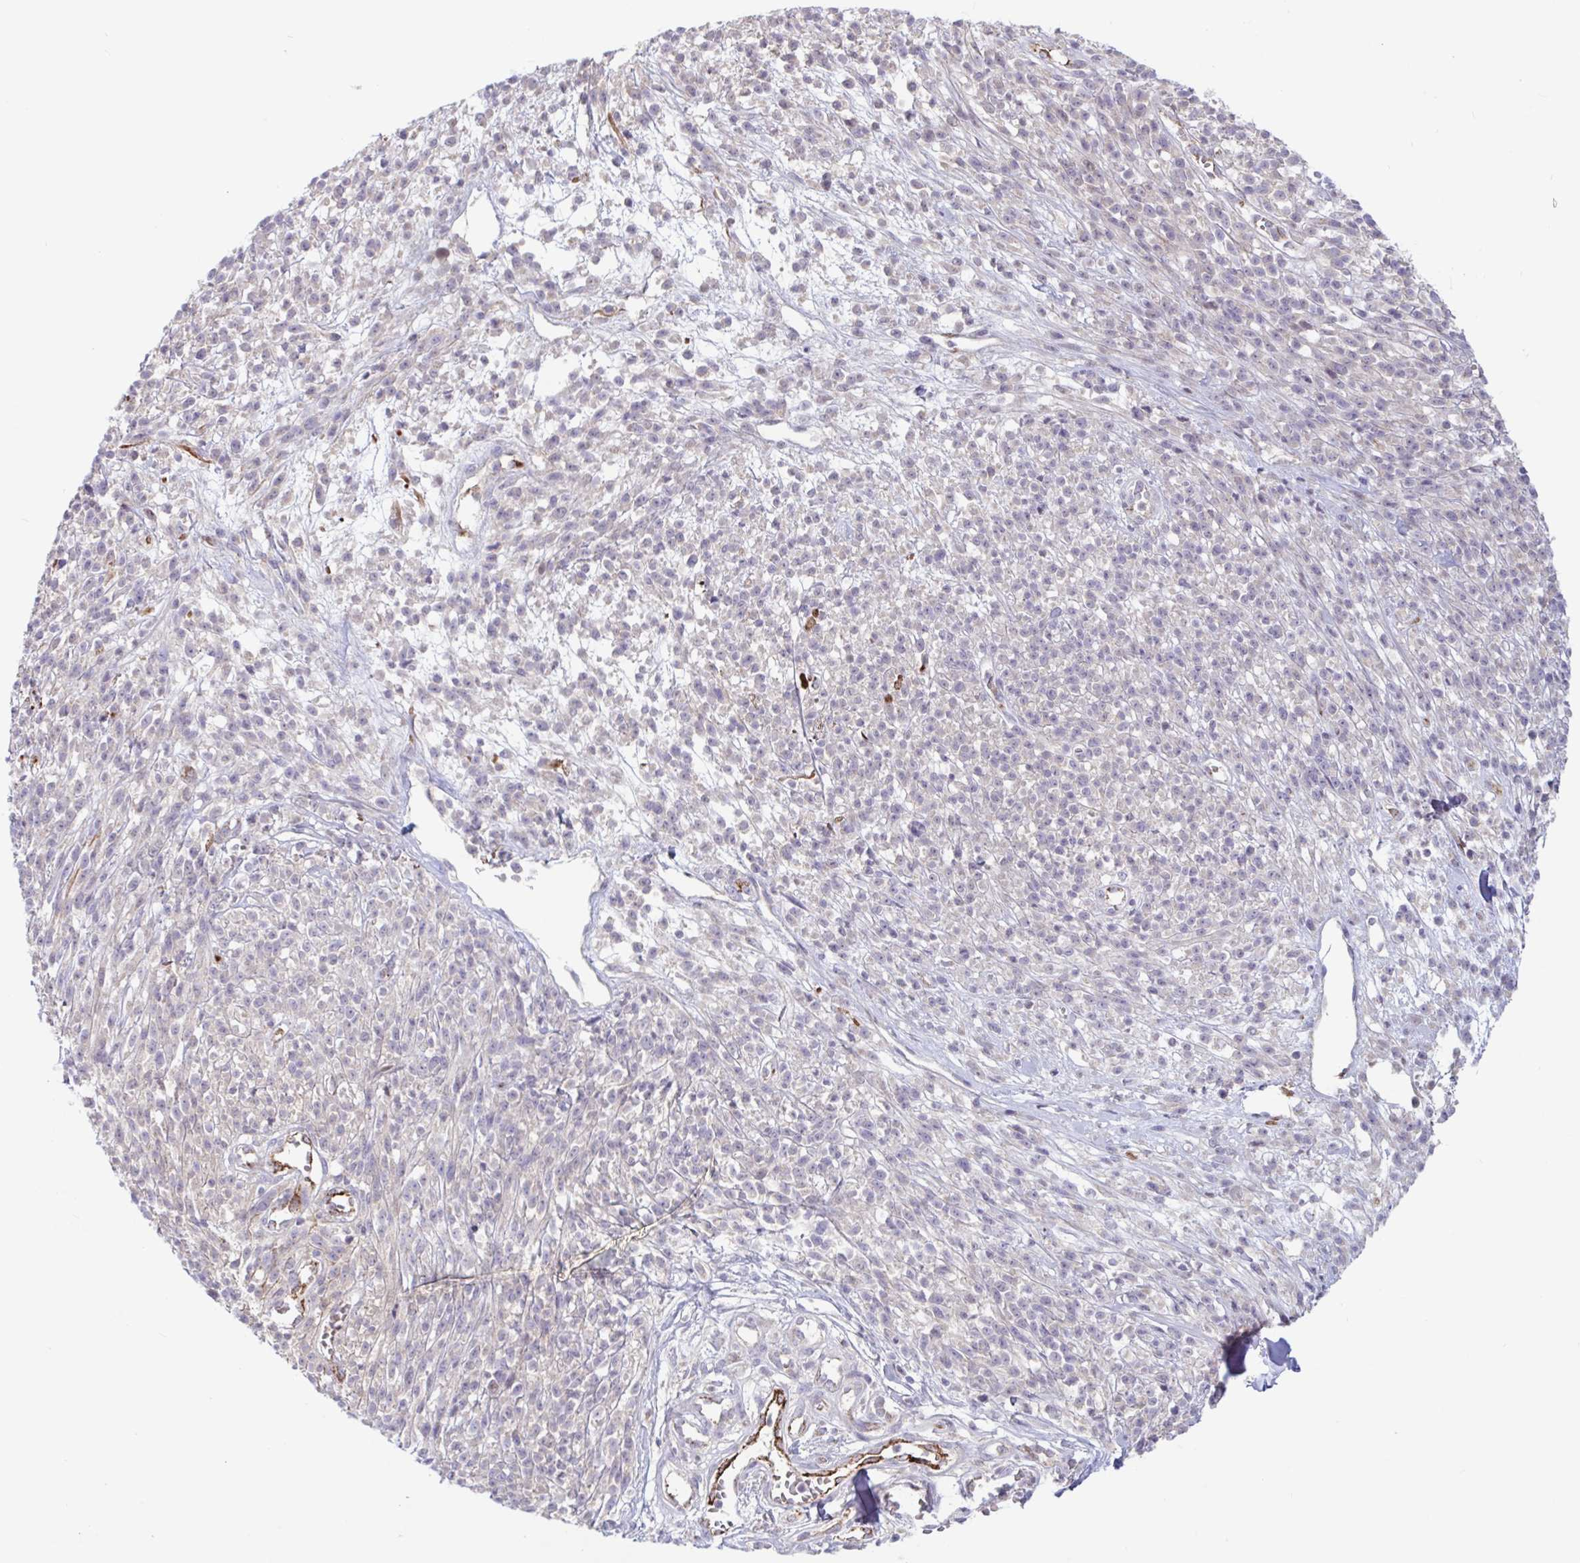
{"staining": {"intensity": "negative", "quantity": "none", "location": "none"}, "tissue": "melanoma", "cell_type": "Tumor cells", "image_type": "cancer", "snomed": [{"axis": "morphology", "description": "Malignant melanoma, NOS"}, {"axis": "topography", "description": "Skin"}, {"axis": "topography", "description": "Skin of trunk"}], "caption": "This is an immunohistochemistry photomicrograph of melanoma. There is no positivity in tumor cells.", "gene": "IL37", "patient": {"sex": "male", "age": 74}}